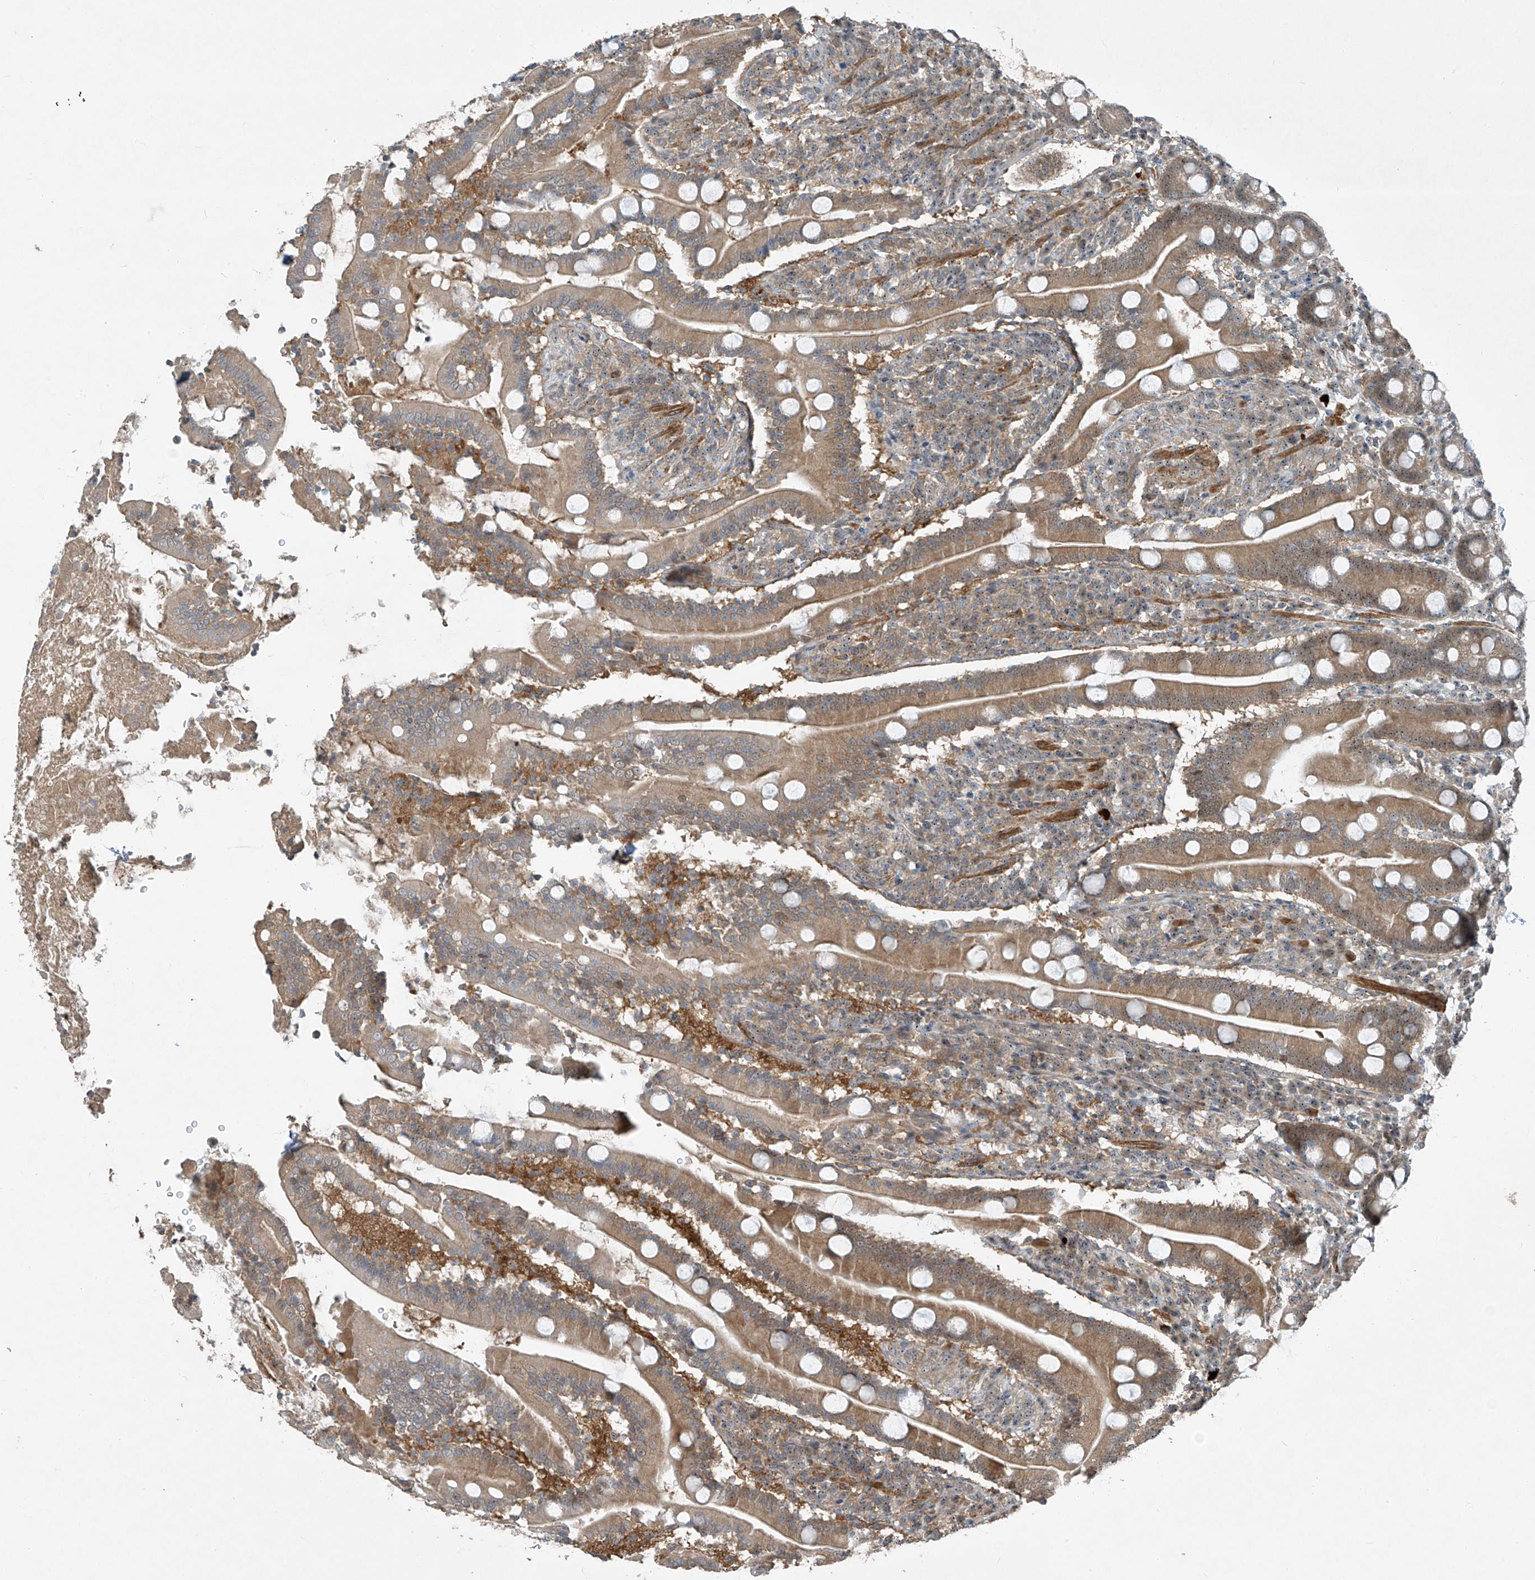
{"staining": {"intensity": "moderate", "quantity": ">75%", "location": "cytoplasmic/membranous,nuclear"}, "tissue": "duodenum", "cell_type": "Glandular cells", "image_type": "normal", "snomed": [{"axis": "morphology", "description": "Normal tissue, NOS"}, {"axis": "topography", "description": "Duodenum"}], "caption": "High-power microscopy captured an IHC photomicrograph of benign duodenum, revealing moderate cytoplasmic/membranous,nuclear staining in approximately >75% of glandular cells.", "gene": "PPCS", "patient": {"sex": "male", "age": 35}}